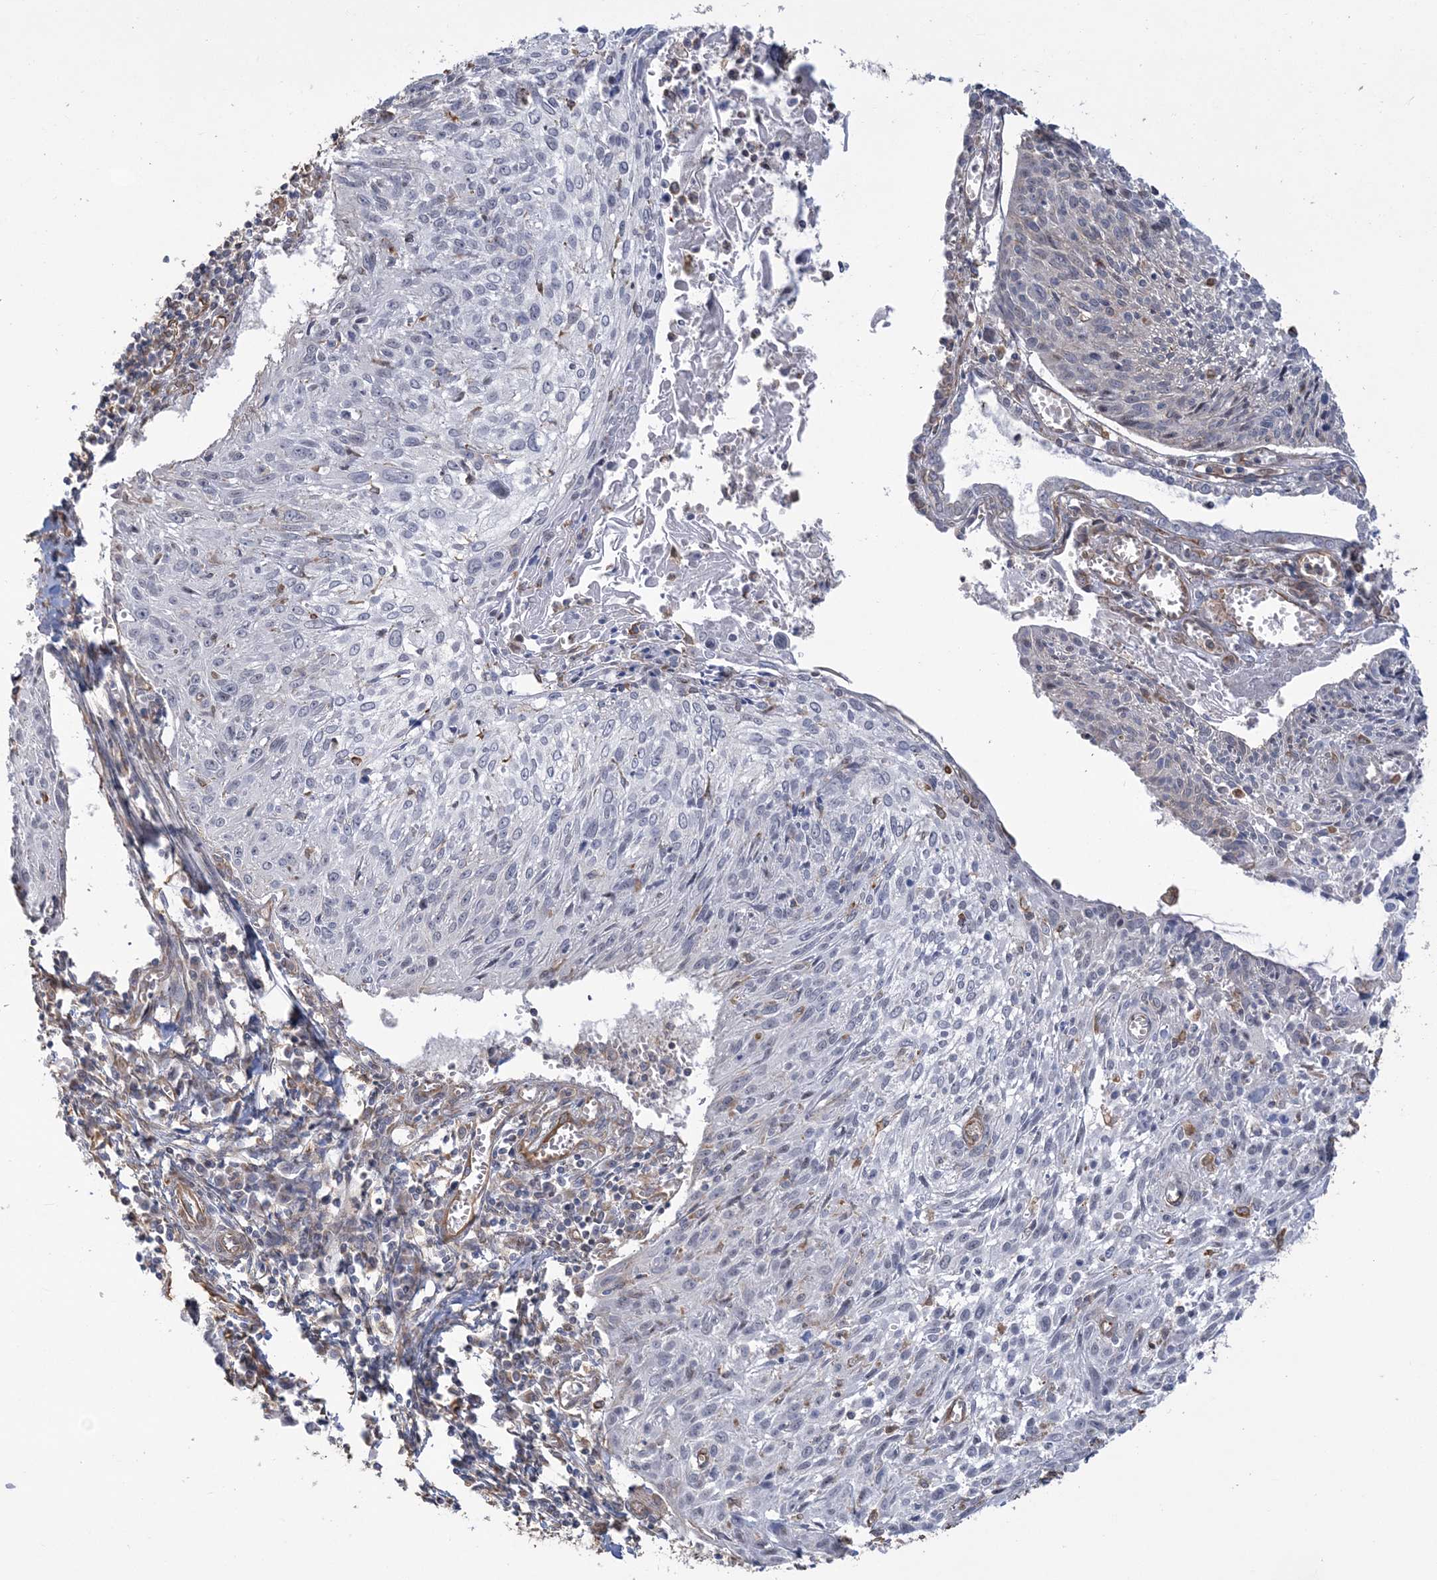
{"staining": {"intensity": "negative", "quantity": "none", "location": "none"}, "tissue": "cervical cancer", "cell_type": "Tumor cells", "image_type": "cancer", "snomed": [{"axis": "morphology", "description": "Squamous cell carcinoma, NOS"}, {"axis": "topography", "description": "Cervix"}], "caption": "Micrograph shows no significant protein staining in tumor cells of cervical squamous cell carcinoma. (DAB (3,3'-diaminobenzidine) immunohistochemistry with hematoxylin counter stain).", "gene": "ZNF821", "patient": {"sex": "female", "age": 51}}